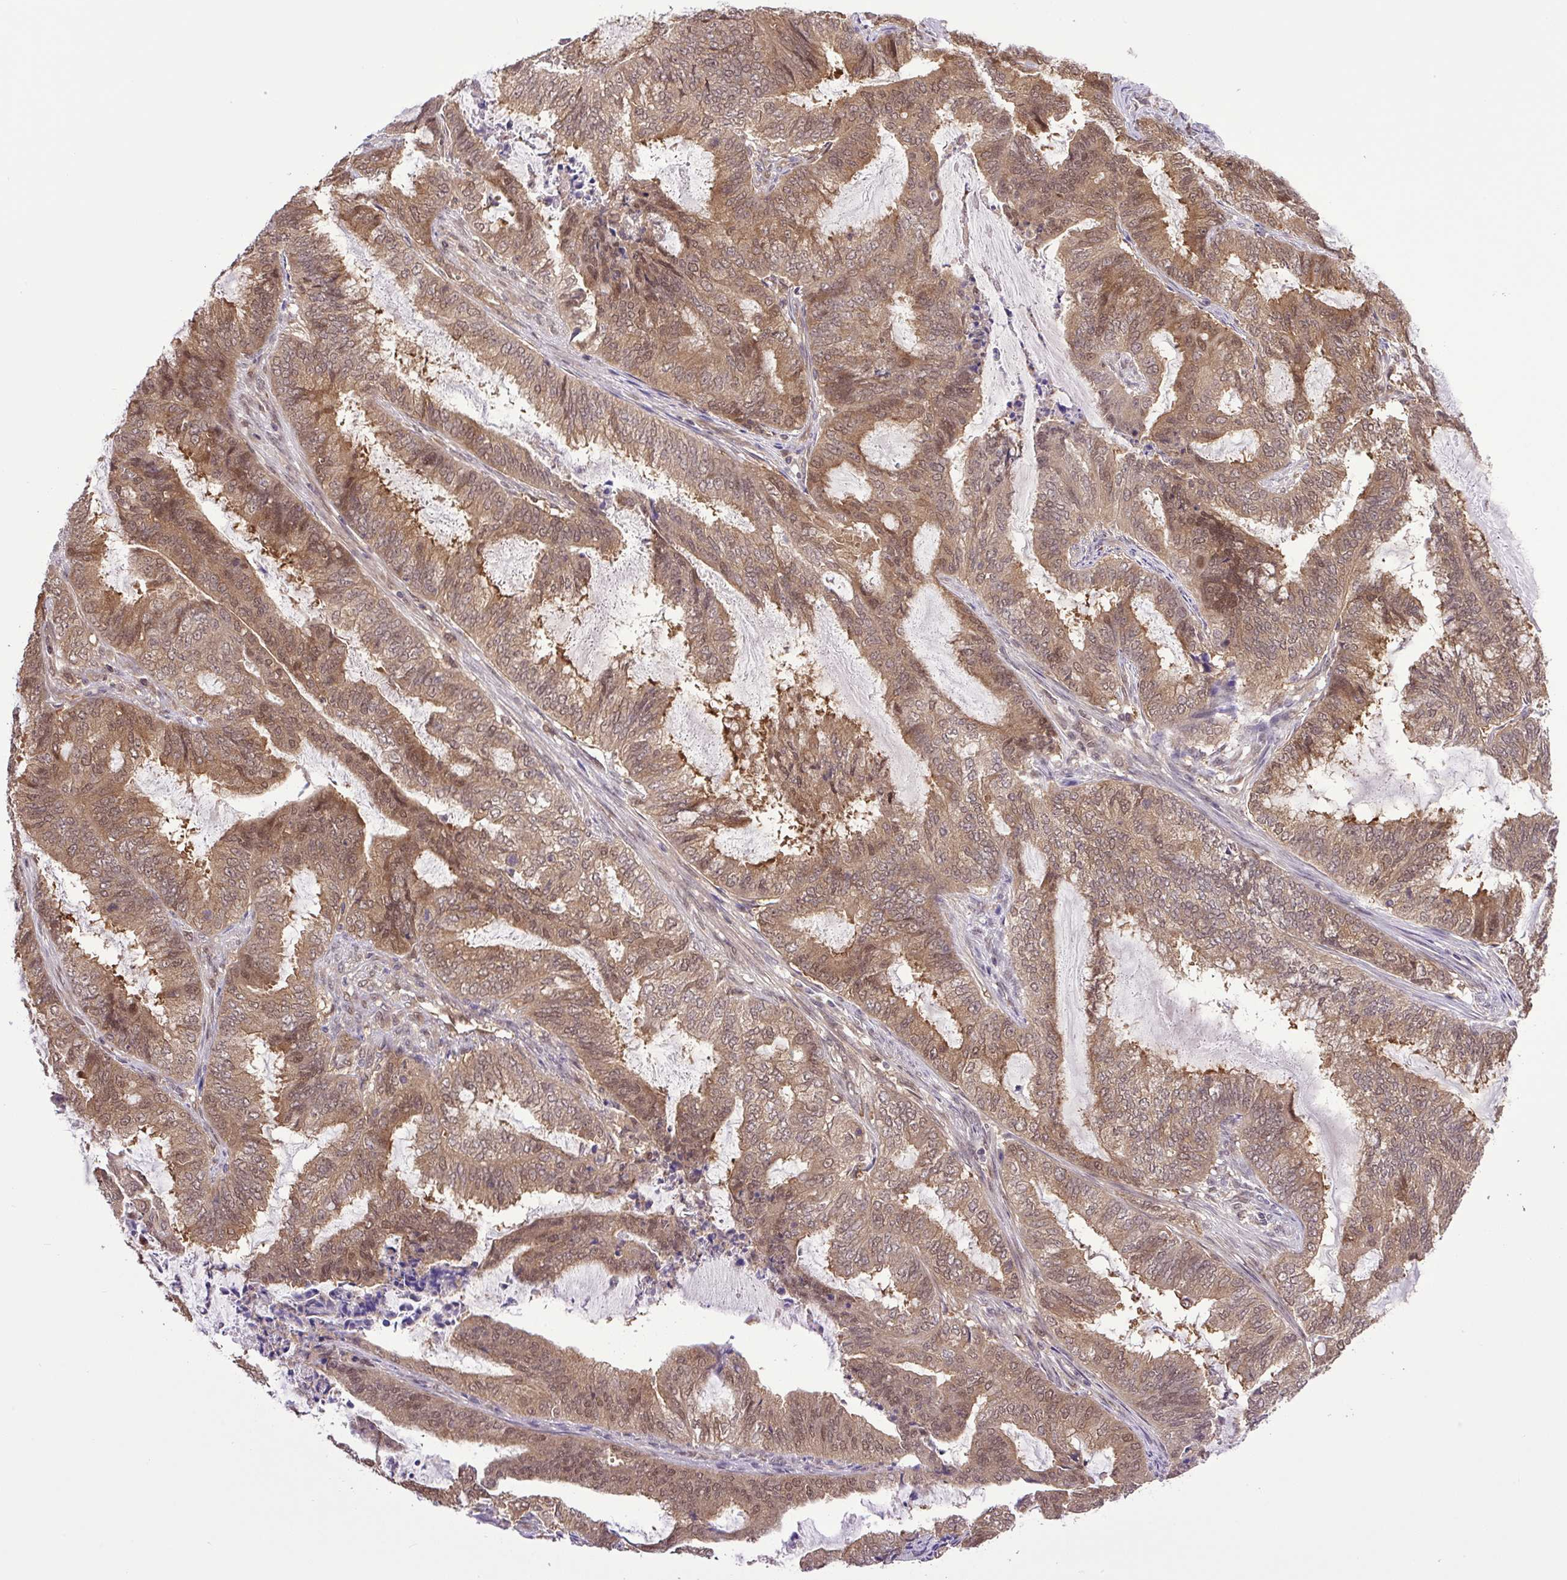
{"staining": {"intensity": "moderate", "quantity": ">75%", "location": "cytoplasmic/membranous,nuclear"}, "tissue": "endometrial cancer", "cell_type": "Tumor cells", "image_type": "cancer", "snomed": [{"axis": "morphology", "description": "Adenocarcinoma, NOS"}, {"axis": "topography", "description": "Endometrium"}], "caption": "Human endometrial cancer stained with a brown dye reveals moderate cytoplasmic/membranous and nuclear positive expression in approximately >75% of tumor cells.", "gene": "SGTA", "patient": {"sex": "female", "age": 51}}